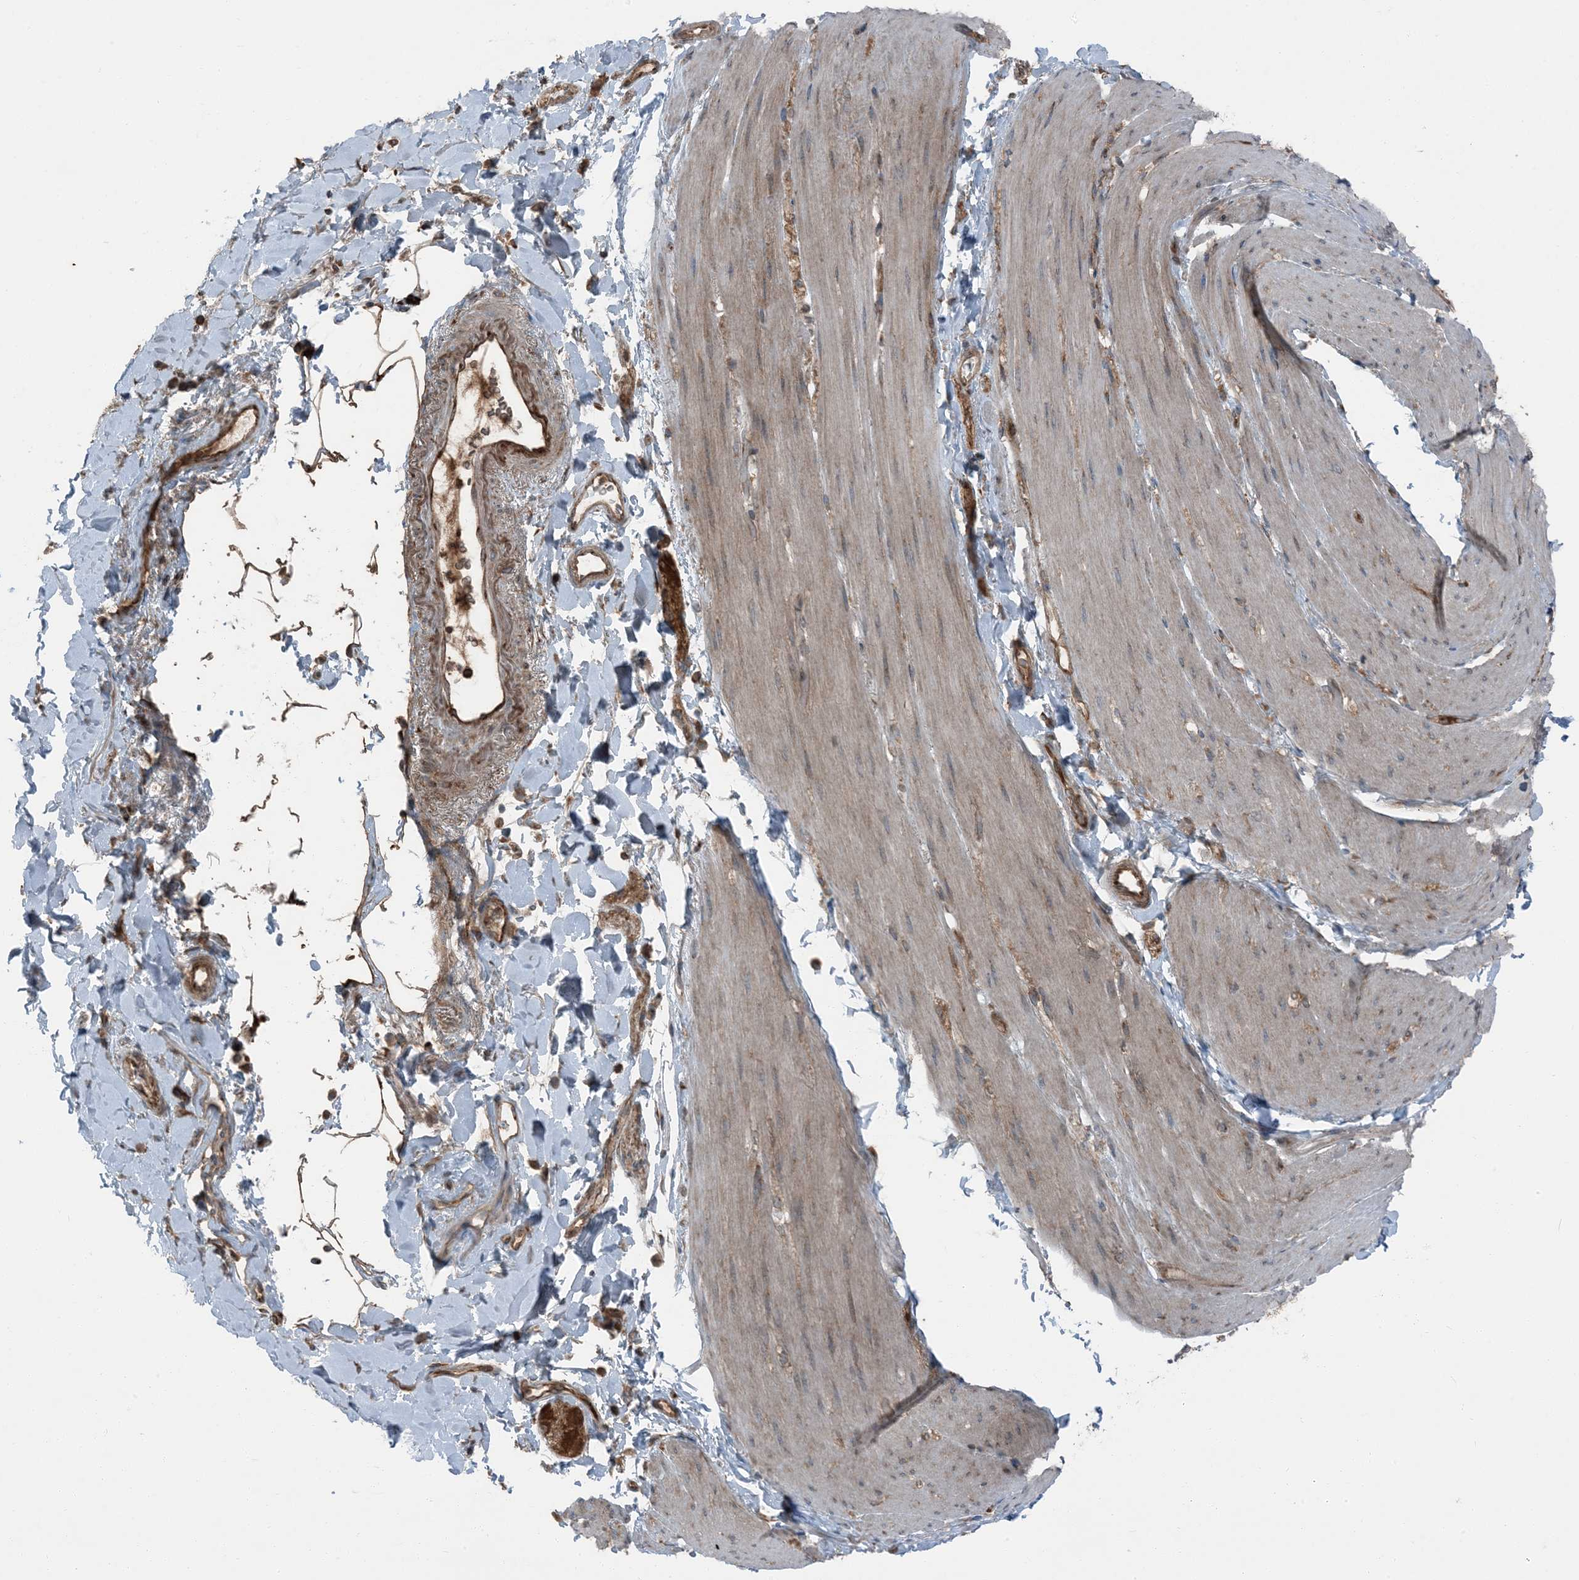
{"staining": {"intensity": "weak", "quantity": "<25%", "location": "cytoplasmic/membranous"}, "tissue": "smooth muscle", "cell_type": "Smooth muscle cells", "image_type": "normal", "snomed": [{"axis": "morphology", "description": "Normal tissue, NOS"}, {"axis": "topography", "description": "Smooth muscle"}, {"axis": "topography", "description": "Small intestine"}], "caption": "IHC photomicrograph of normal smooth muscle: human smooth muscle stained with DAB shows no significant protein staining in smooth muscle cells.", "gene": "RAB3GAP1", "patient": {"sex": "female", "age": 84}}